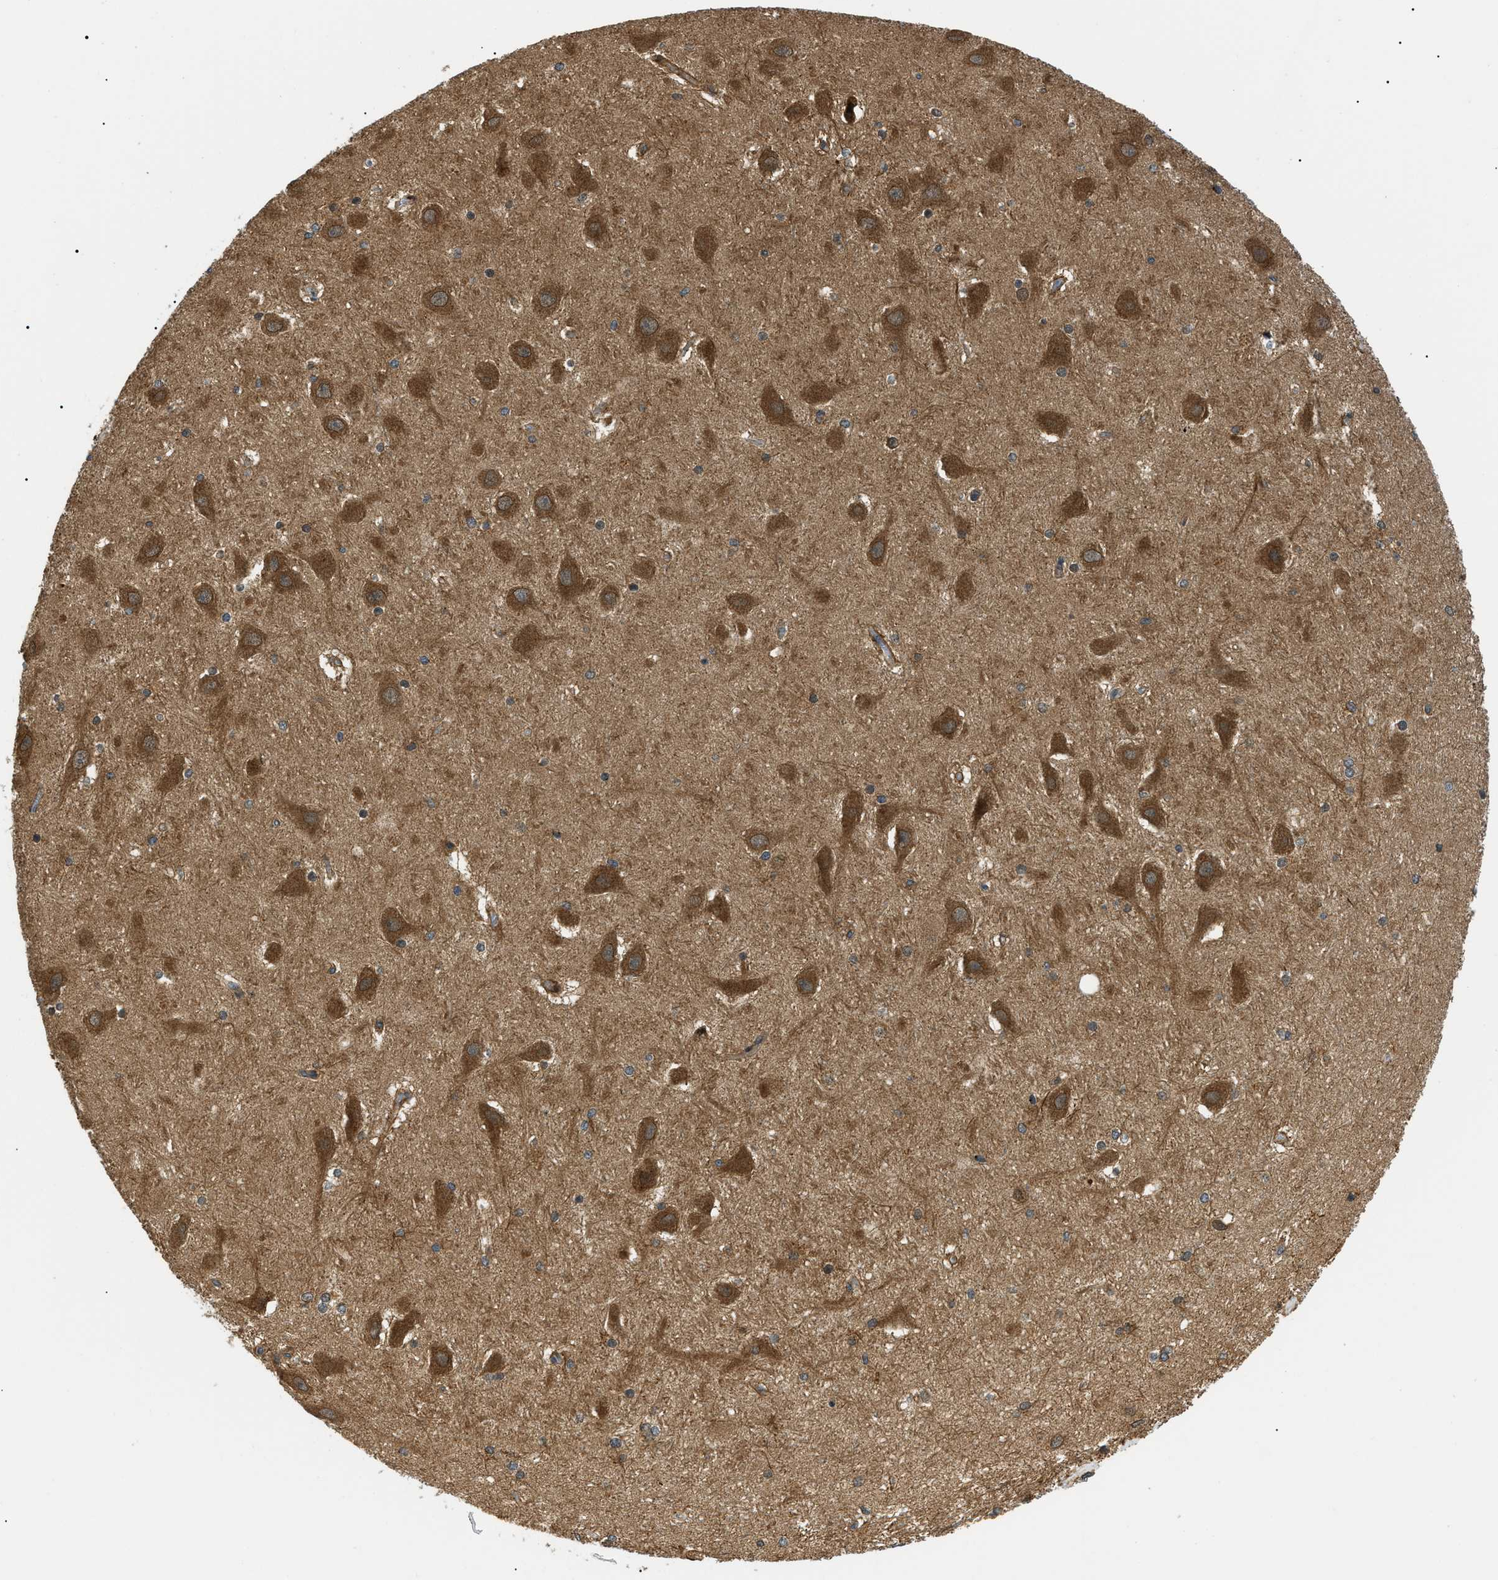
{"staining": {"intensity": "moderate", "quantity": "25%-75%", "location": "cytoplasmic/membranous"}, "tissue": "hippocampus", "cell_type": "Glial cells", "image_type": "normal", "snomed": [{"axis": "morphology", "description": "Normal tissue, NOS"}, {"axis": "topography", "description": "Hippocampus"}], "caption": "Immunohistochemistry (IHC) image of normal hippocampus stained for a protein (brown), which shows medium levels of moderate cytoplasmic/membranous expression in approximately 25%-75% of glial cells.", "gene": "ATP6AP1", "patient": {"sex": "female", "age": 19}}